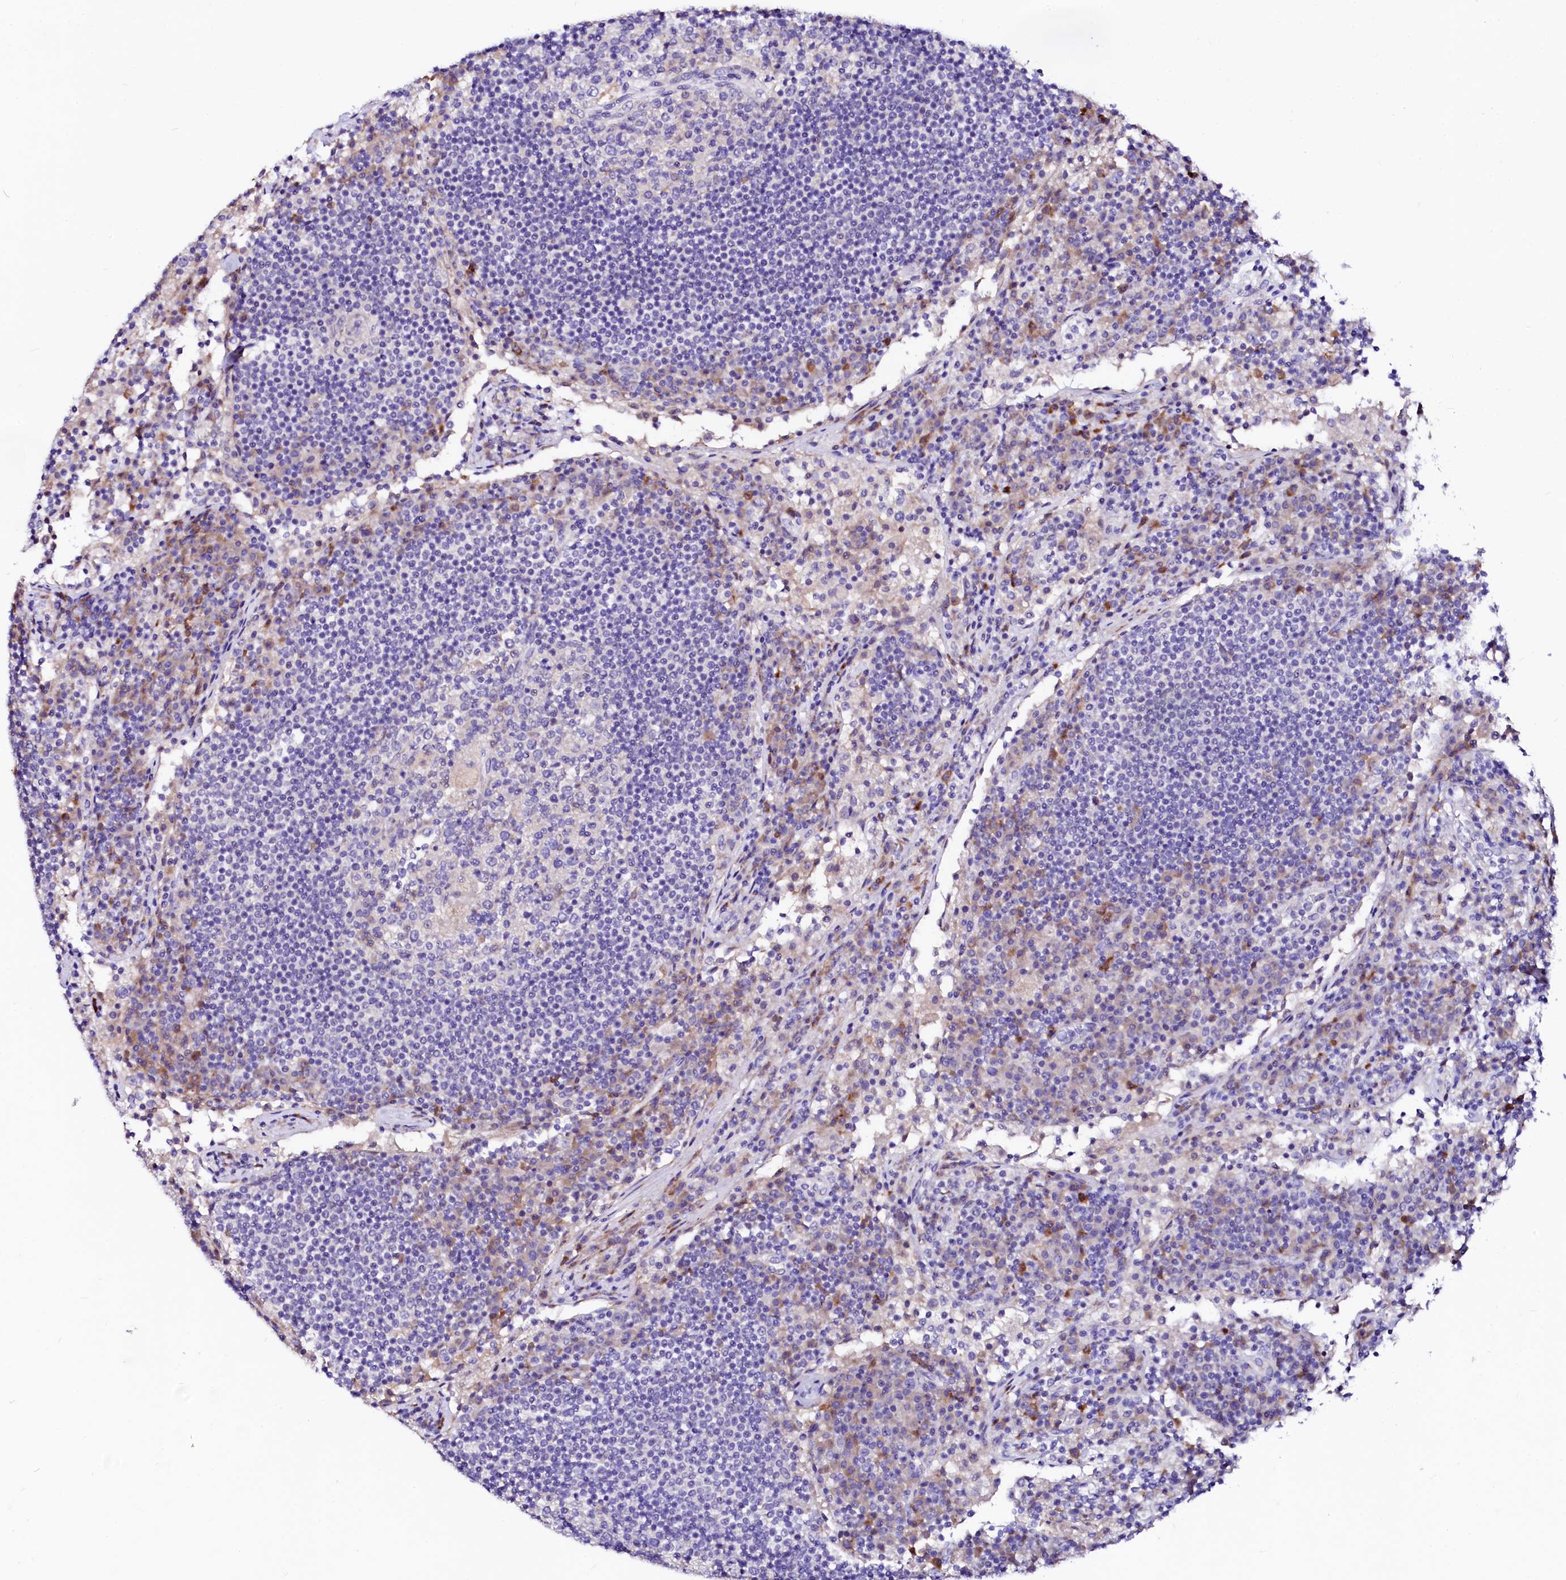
{"staining": {"intensity": "negative", "quantity": "none", "location": "none"}, "tissue": "lymph node", "cell_type": "Germinal center cells", "image_type": "normal", "snomed": [{"axis": "morphology", "description": "Normal tissue, NOS"}, {"axis": "topography", "description": "Lymph node"}], "caption": "Germinal center cells show no significant protein expression in benign lymph node. (DAB immunohistochemistry (IHC), high magnification).", "gene": "BTBD16", "patient": {"sex": "female", "age": 53}}